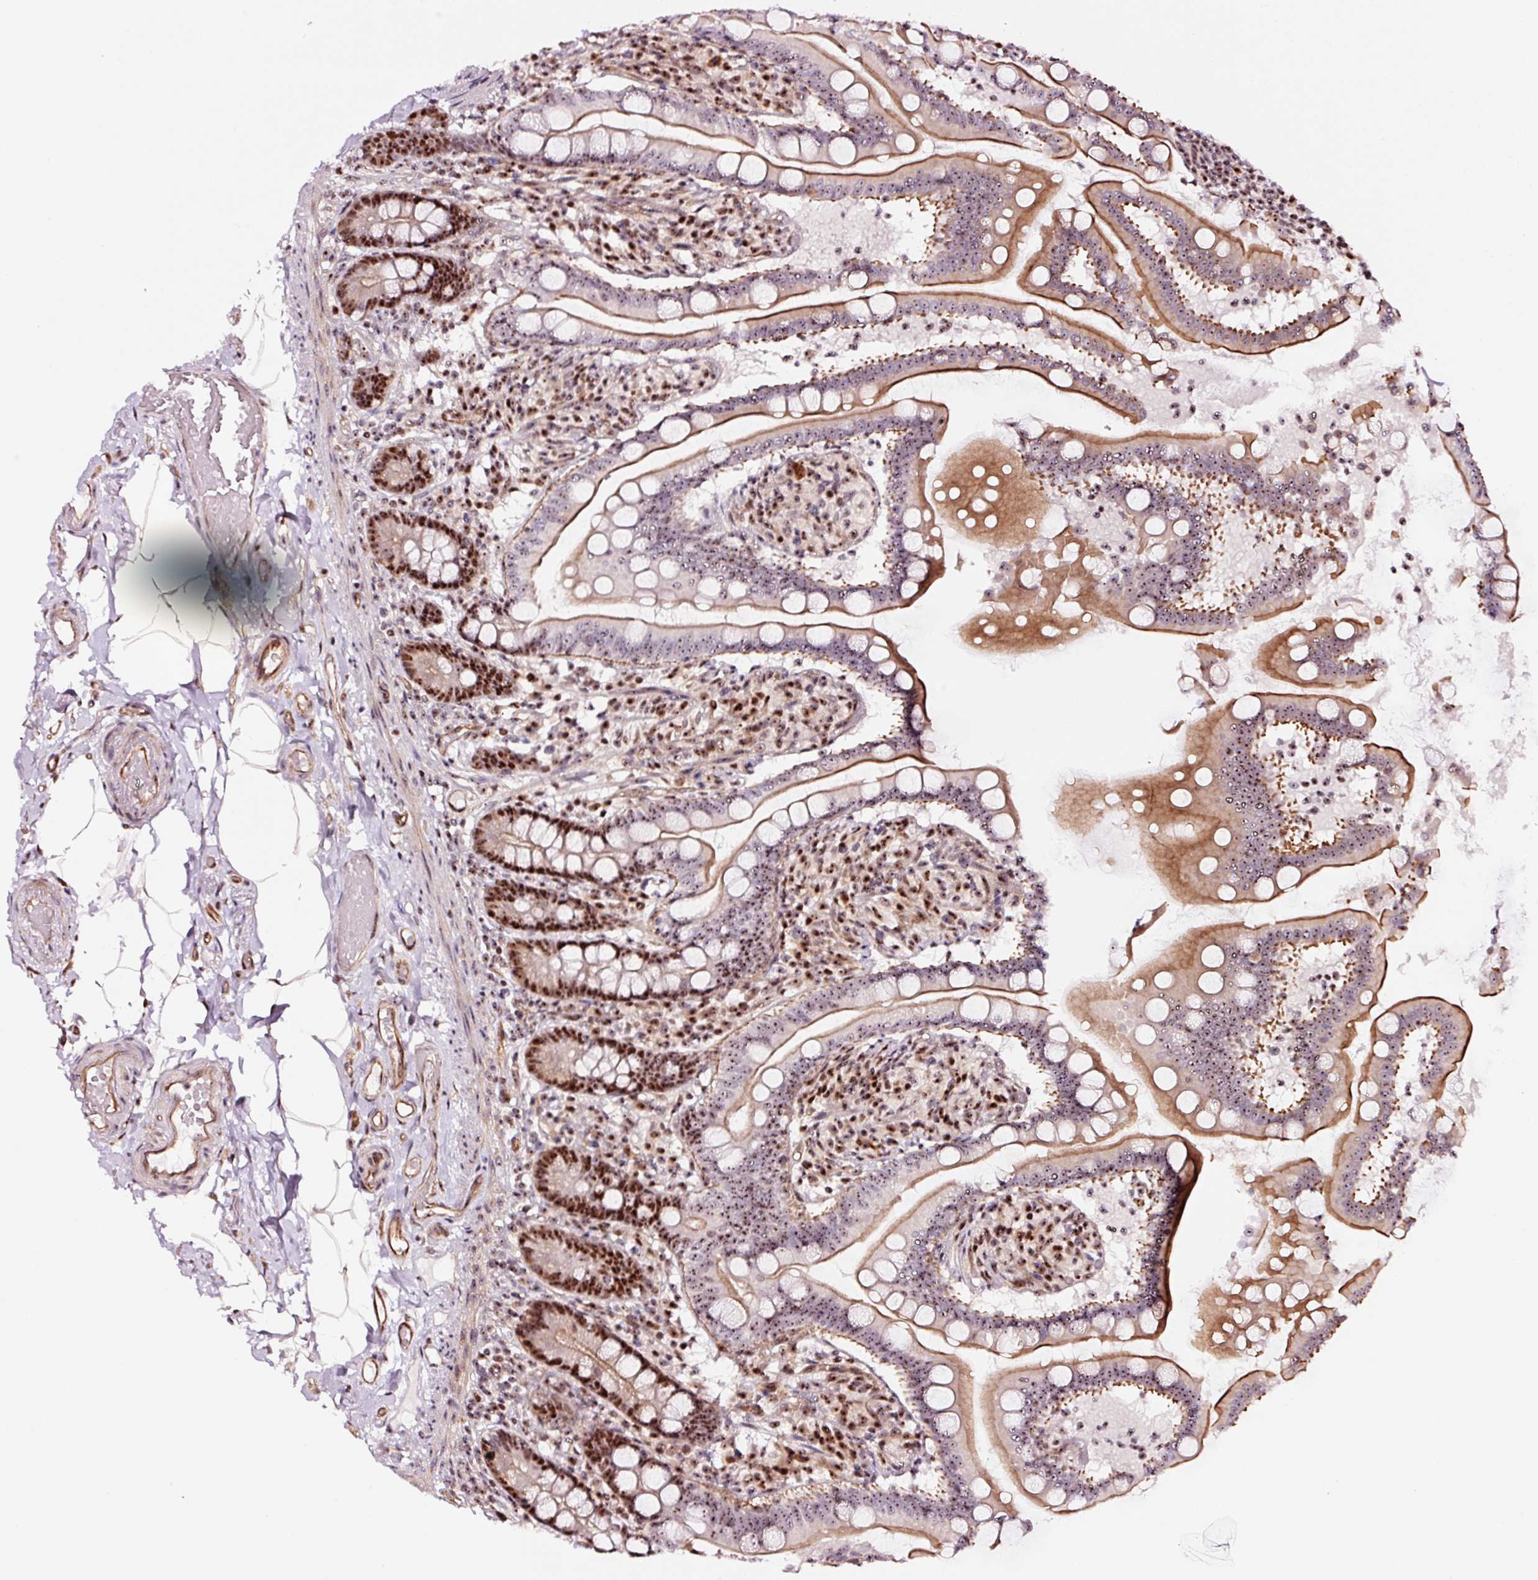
{"staining": {"intensity": "strong", "quantity": ">75%", "location": "cytoplasmic/membranous,nuclear"}, "tissue": "small intestine", "cell_type": "Glandular cells", "image_type": "normal", "snomed": [{"axis": "morphology", "description": "Normal tissue, NOS"}, {"axis": "topography", "description": "Small intestine"}], "caption": "The image displays immunohistochemical staining of benign small intestine. There is strong cytoplasmic/membranous,nuclear positivity is seen in about >75% of glandular cells. (DAB IHC, brown staining for protein, blue staining for nuclei).", "gene": "GNL3", "patient": {"sex": "female", "age": 64}}